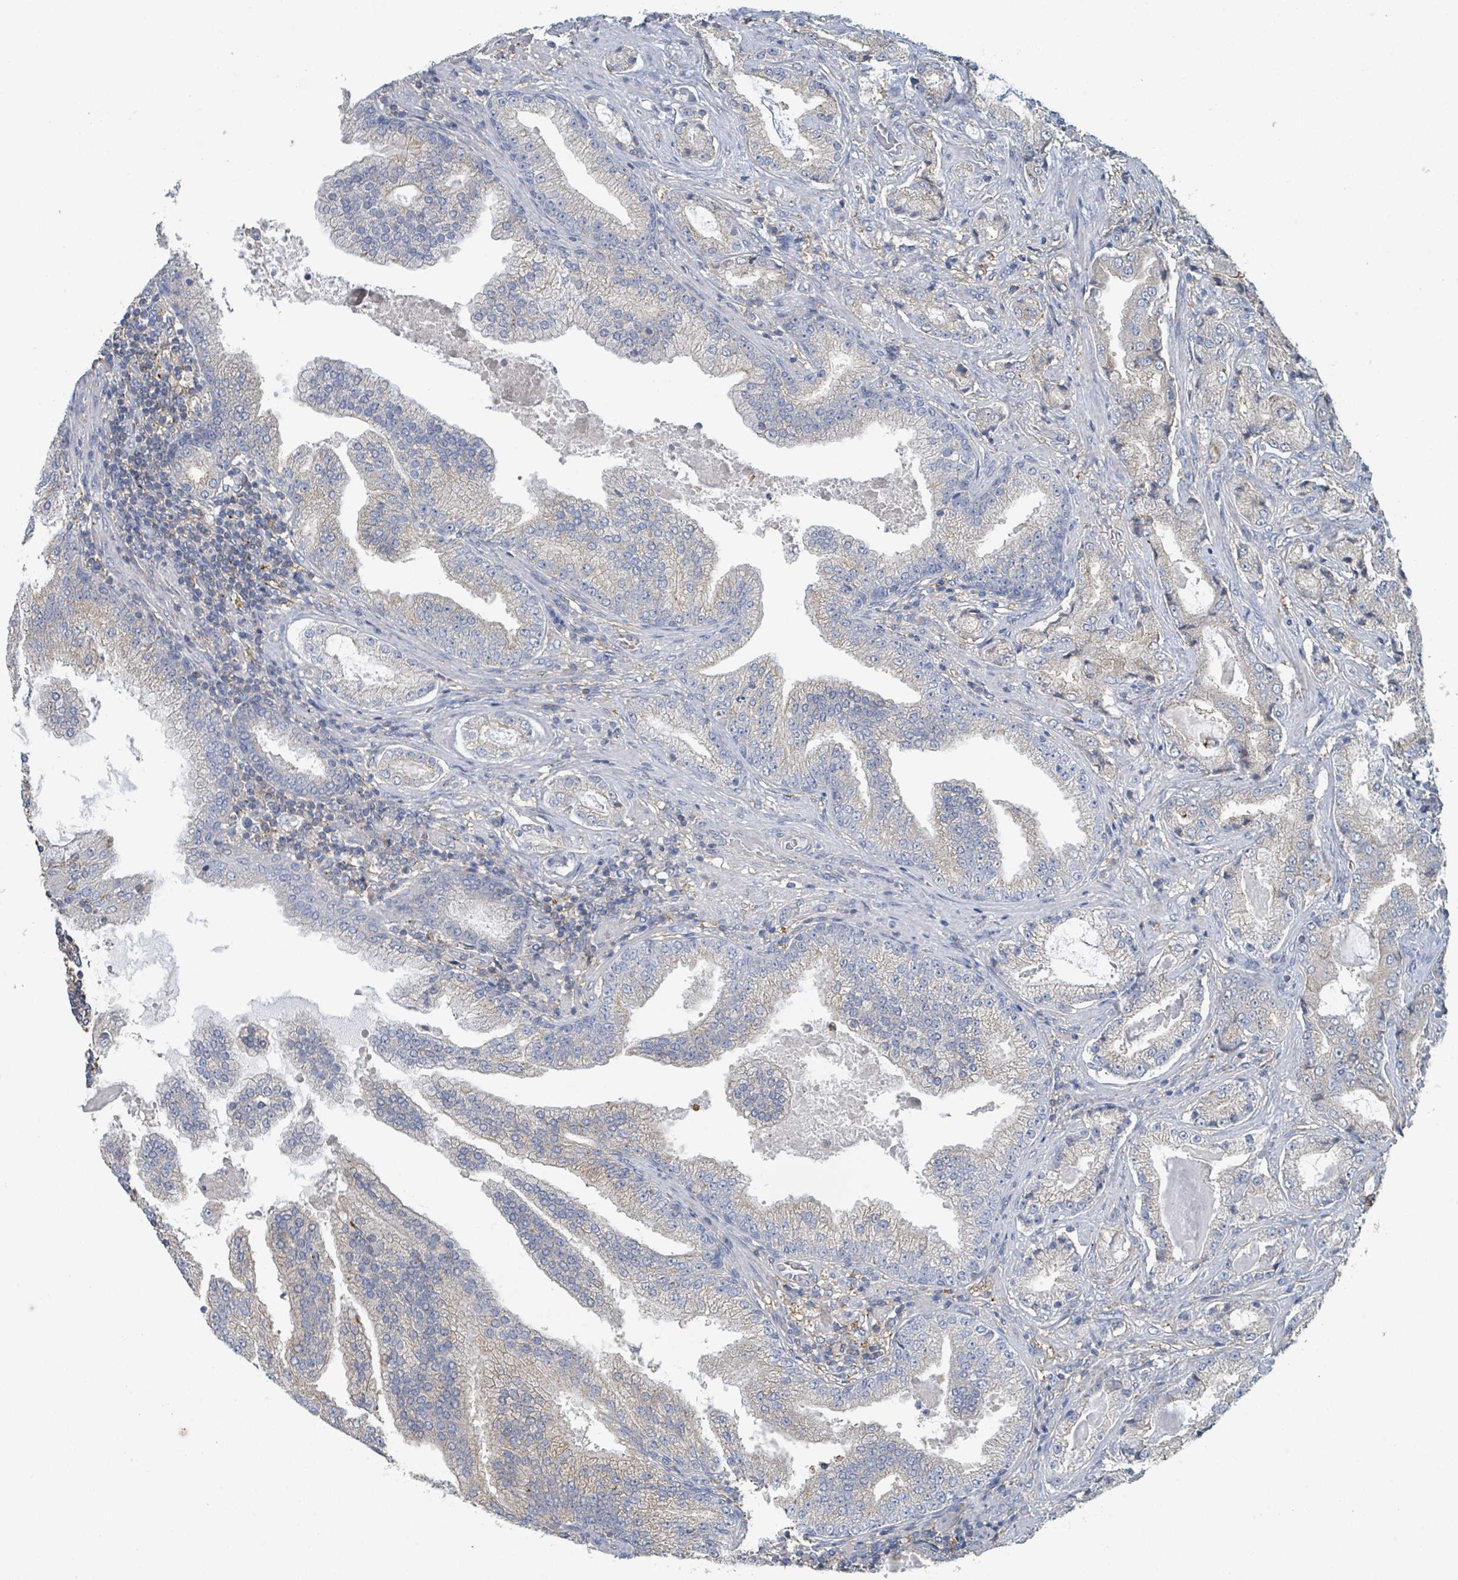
{"staining": {"intensity": "negative", "quantity": "none", "location": "none"}, "tissue": "prostate cancer", "cell_type": "Tumor cells", "image_type": "cancer", "snomed": [{"axis": "morphology", "description": "Adenocarcinoma, High grade"}, {"axis": "topography", "description": "Prostate"}], "caption": "Immunohistochemistry (IHC) of adenocarcinoma (high-grade) (prostate) reveals no expression in tumor cells.", "gene": "LRRC42", "patient": {"sex": "male", "age": 68}}